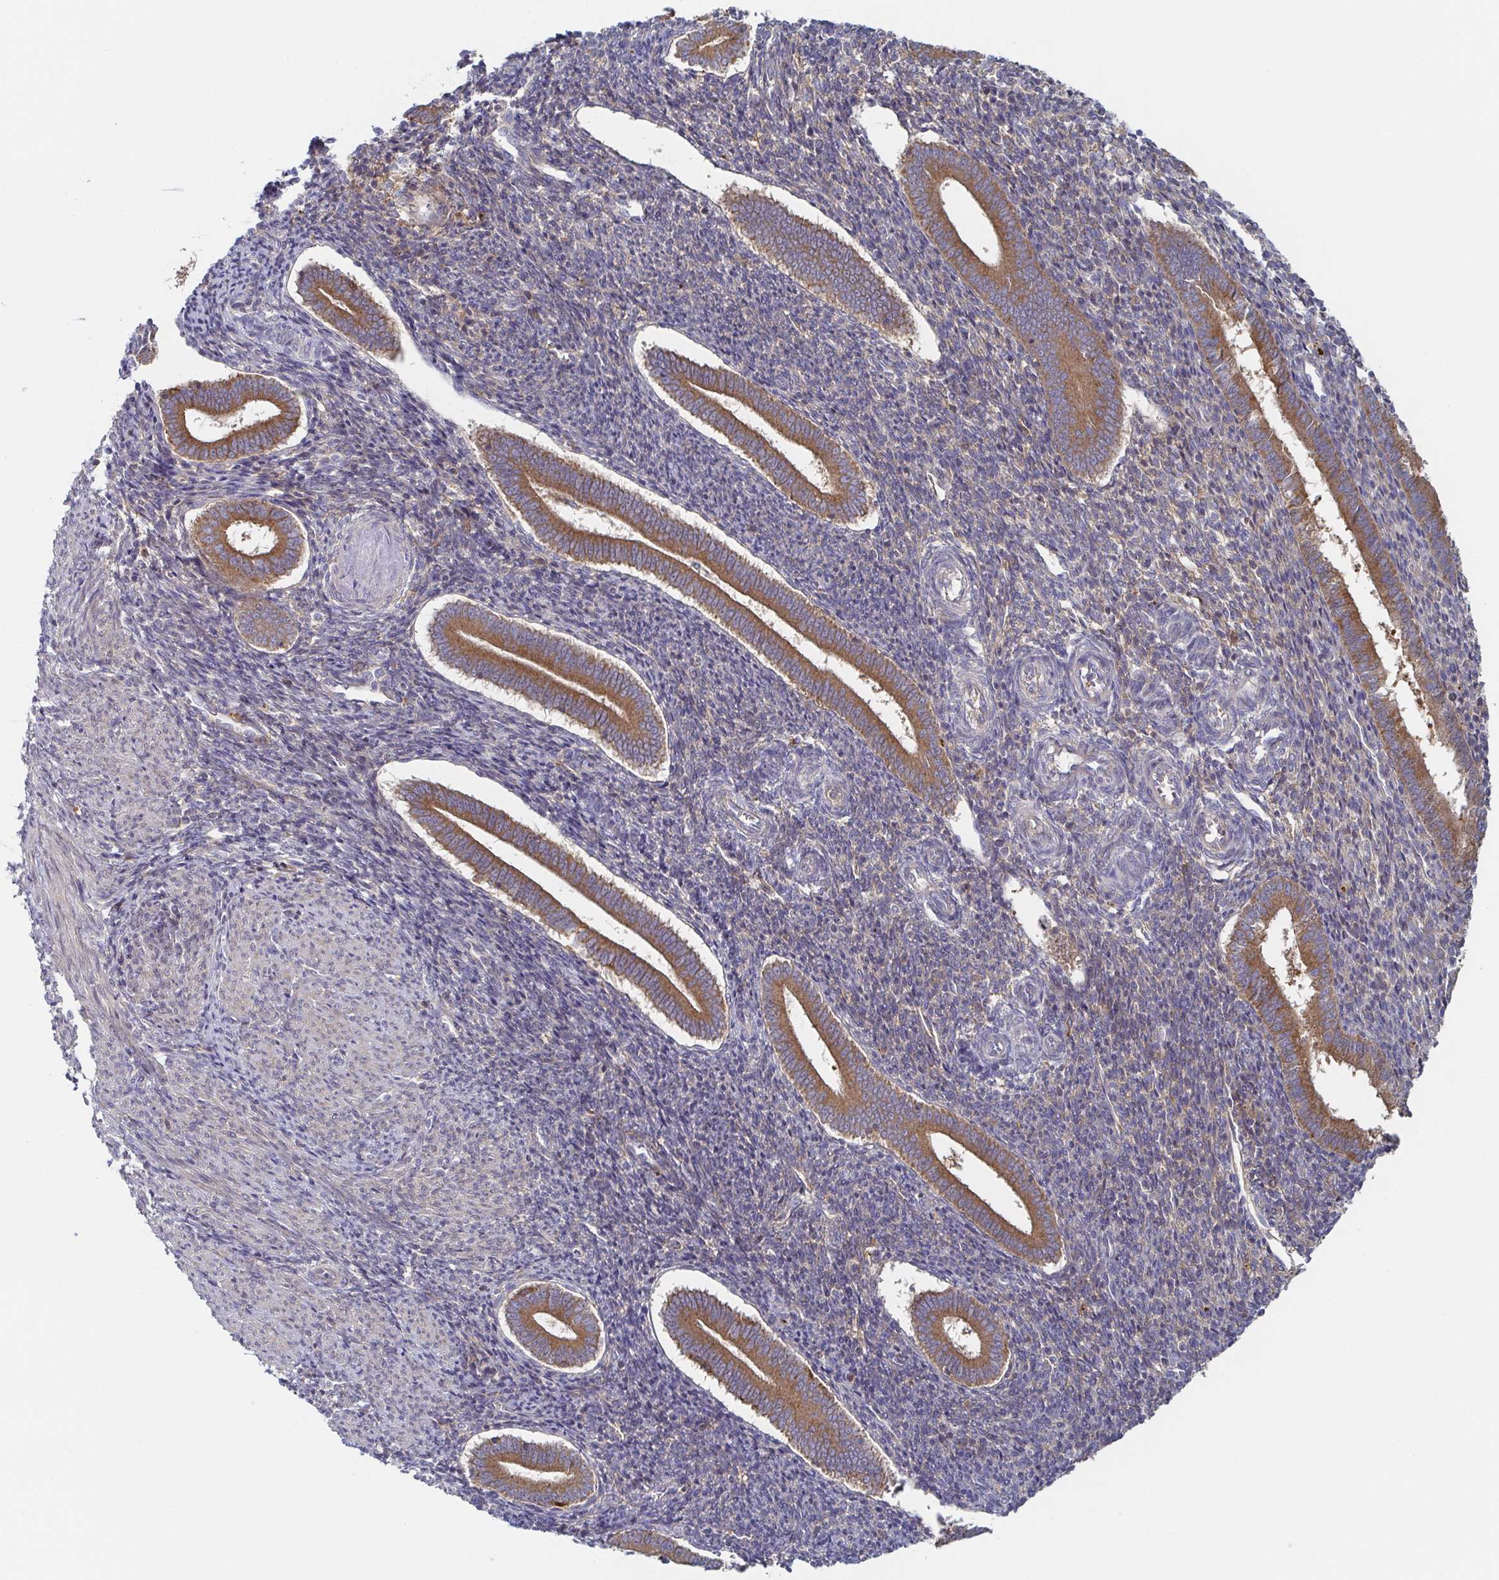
{"staining": {"intensity": "negative", "quantity": "none", "location": "none"}, "tissue": "endometrium", "cell_type": "Cells in endometrial stroma", "image_type": "normal", "snomed": [{"axis": "morphology", "description": "Normal tissue, NOS"}, {"axis": "topography", "description": "Endometrium"}], "caption": "This photomicrograph is of unremarkable endometrium stained with immunohistochemistry (IHC) to label a protein in brown with the nuclei are counter-stained blue. There is no expression in cells in endometrial stroma.", "gene": "TUFT1", "patient": {"sex": "female", "age": 25}}